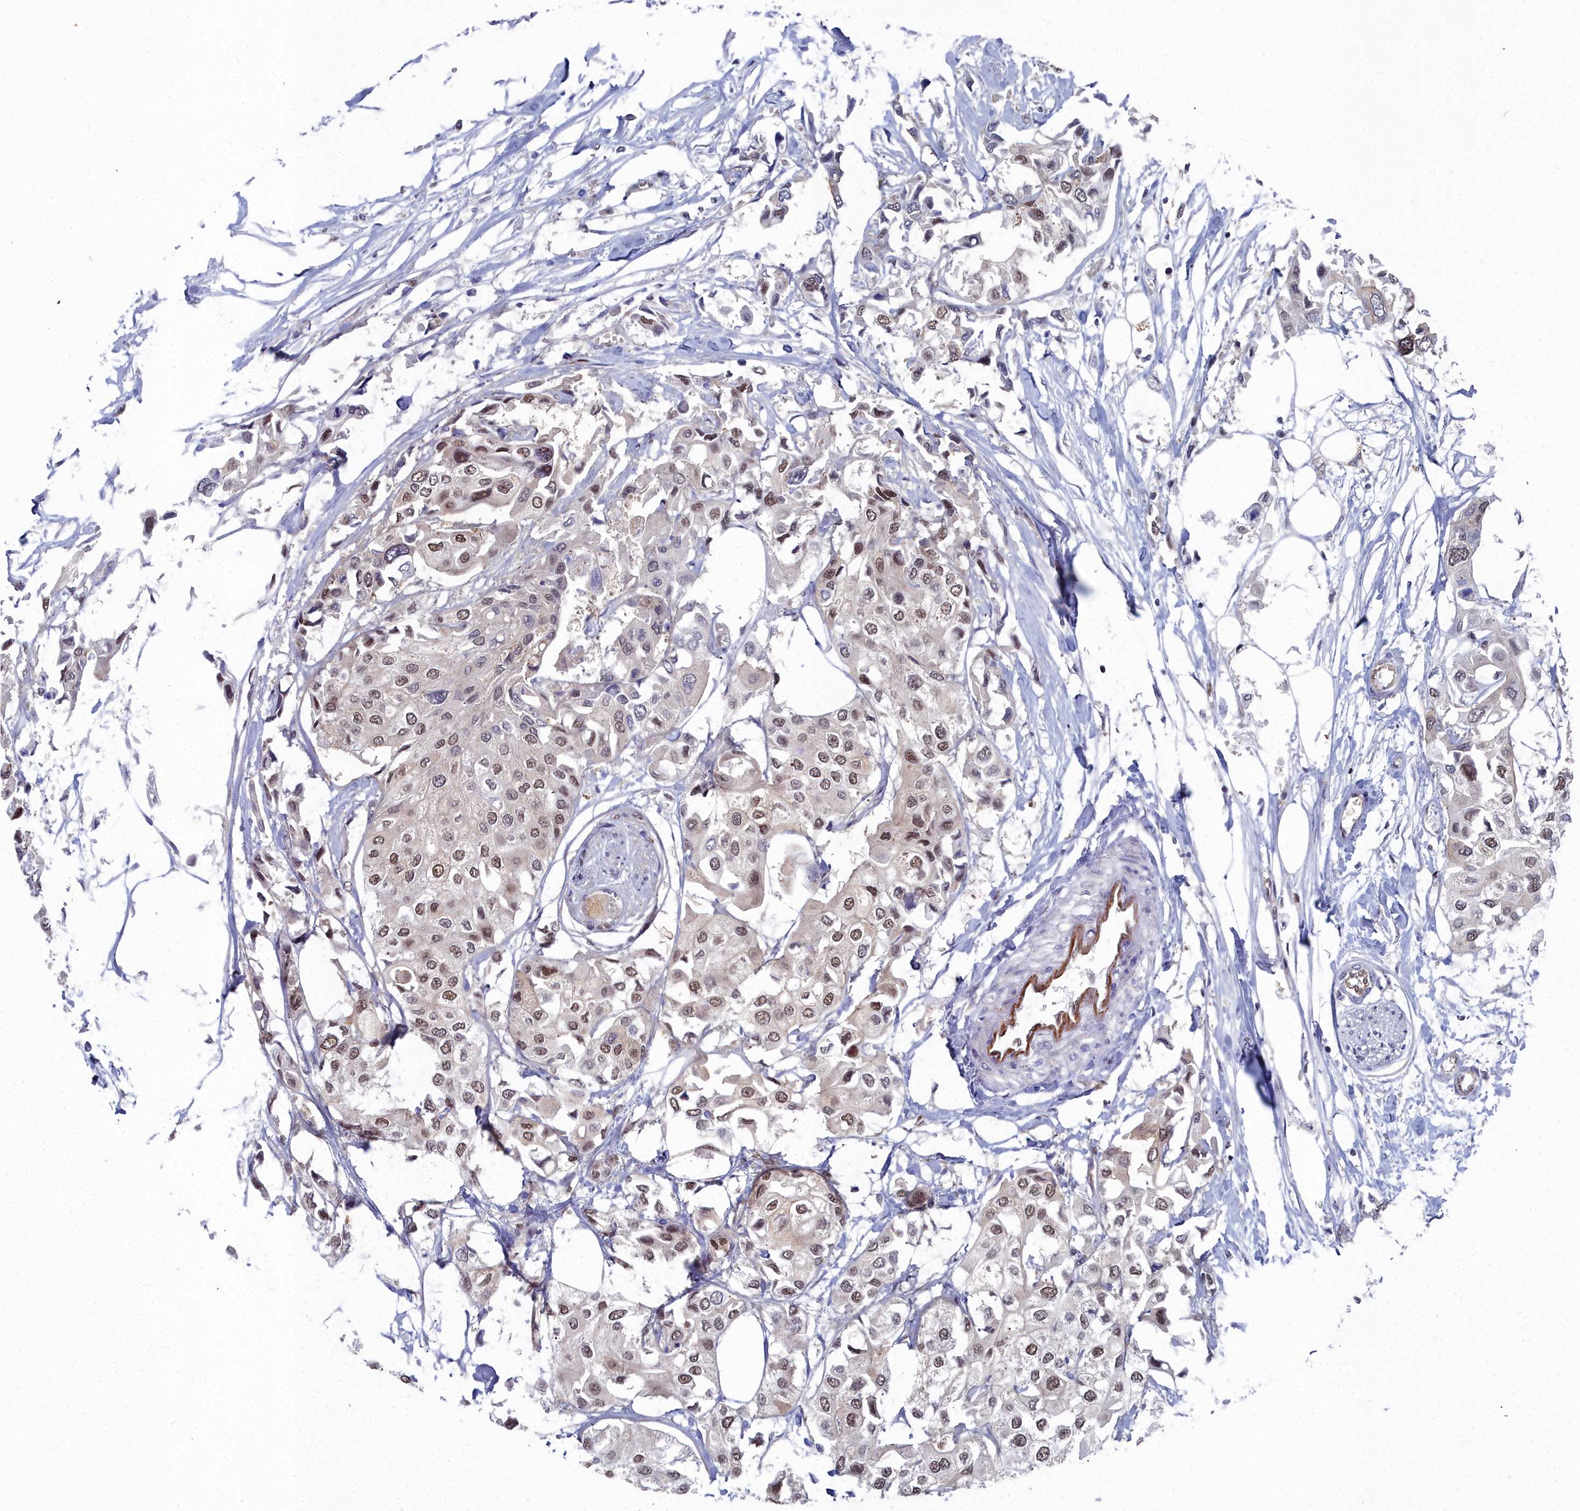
{"staining": {"intensity": "moderate", "quantity": ">75%", "location": "nuclear"}, "tissue": "urothelial cancer", "cell_type": "Tumor cells", "image_type": "cancer", "snomed": [{"axis": "morphology", "description": "Urothelial carcinoma, High grade"}, {"axis": "topography", "description": "Urinary bladder"}], "caption": "Immunohistochemical staining of human high-grade urothelial carcinoma displays medium levels of moderate nuclear expression in approximately >75% of tumor cells.", "gene": "RPS27A", "patient": {"sex": "male", "age": 64}}